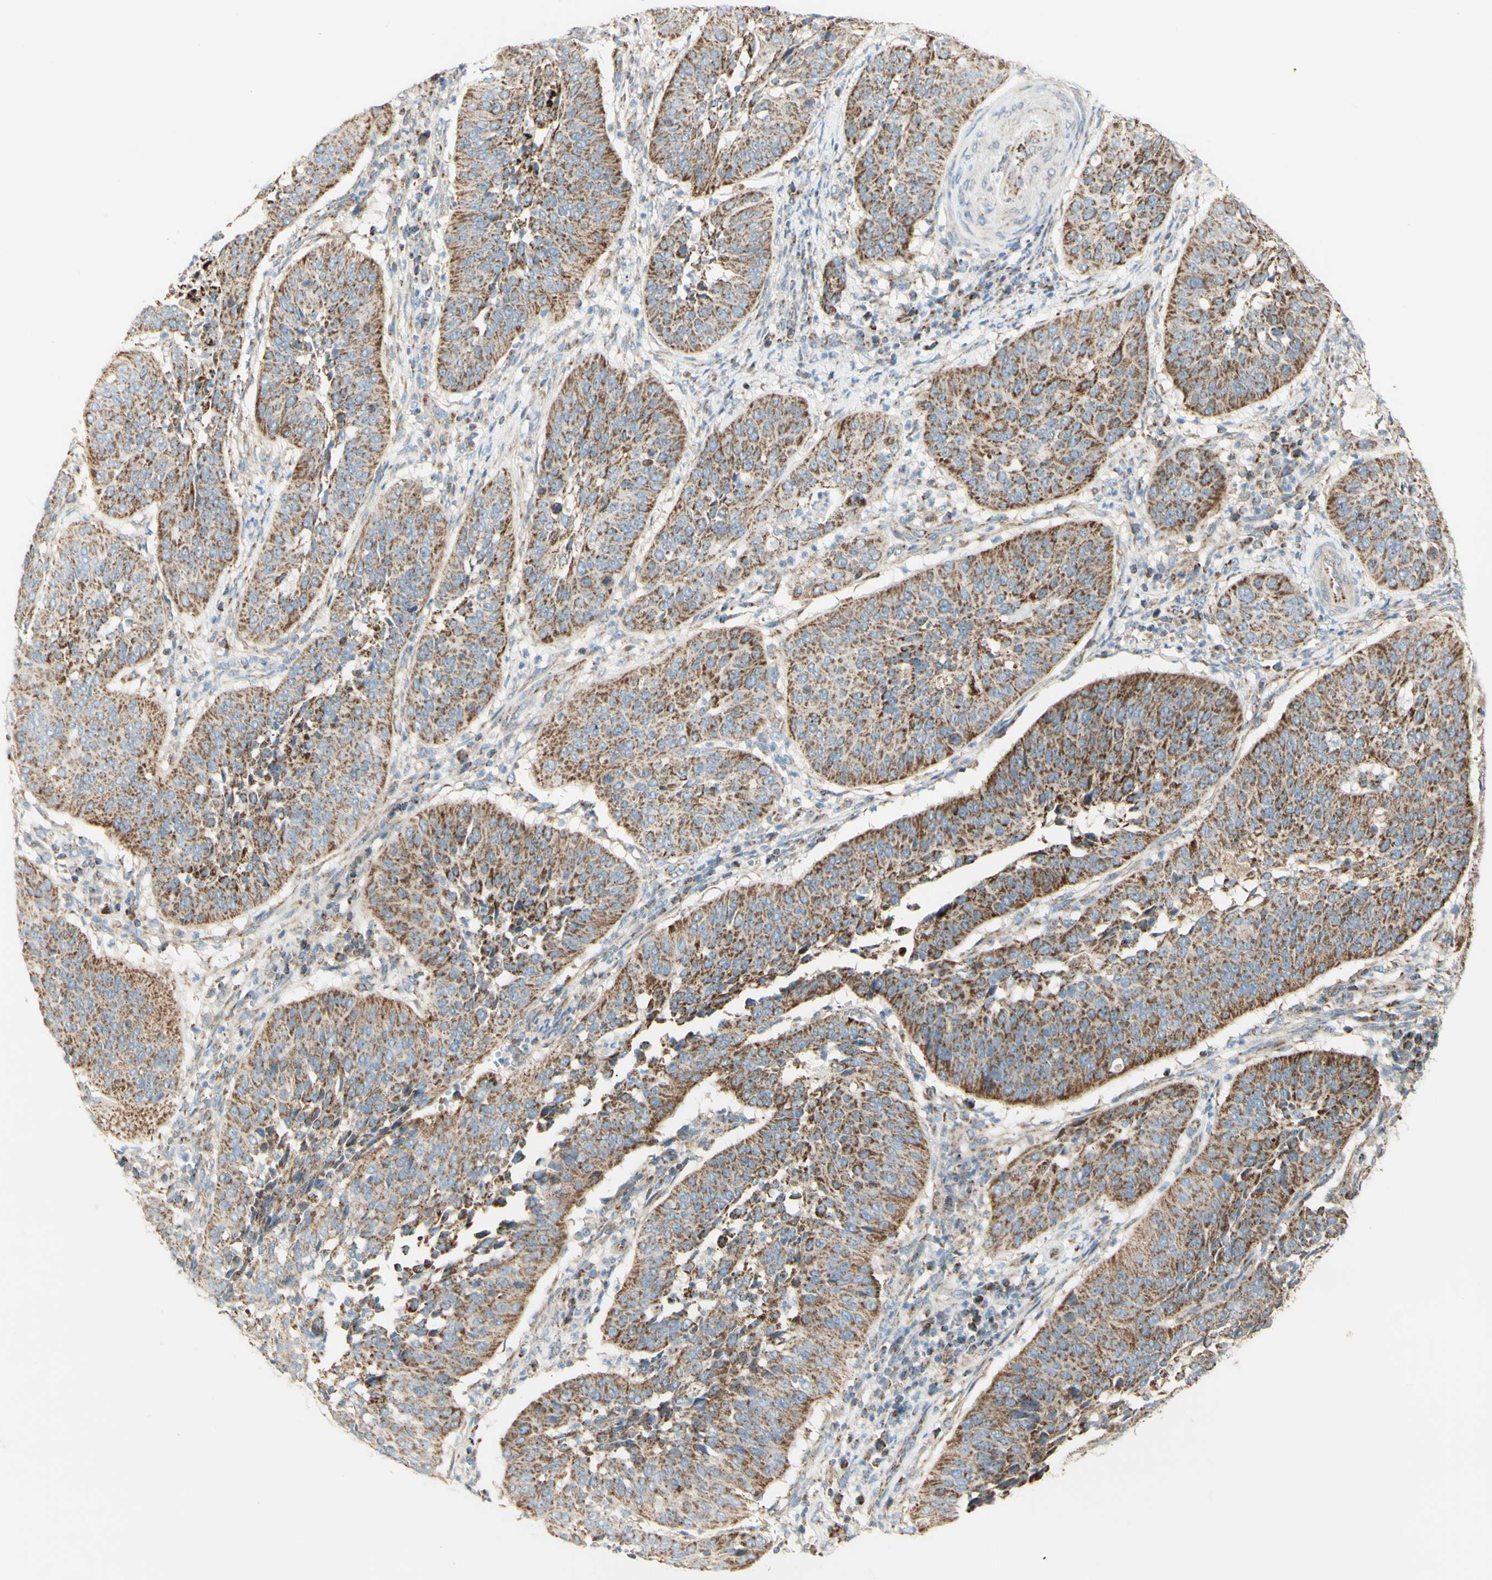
{"staining": {"intensity": "moderate", "quantity": ">75%", "location": "cytoplasmic/membranous"}, "tissue": "cervical cancer", "cell_type": "Tumor cells", "image_type": "cancer", "snomed": [{"axis": "morphology", "description": "Normal tissue, NOS"}, {"axis": "morphology", "description": "Squamous cell carcinoma, NOS"}, {"axis": "topography", "description": "Cervix"}], "caption": "Moderate cytoplasmic/membranous protein positivity is appreciated in approximately >75% of tumor cells in squamous cell carcinoma (cervical). The staining was performed using DAB, with brown indicating positive protein expression. Nuclei are stained blue with hematoxylin.", "gene": "LETM1", "patient": {"sex": "female", "age": 39}}